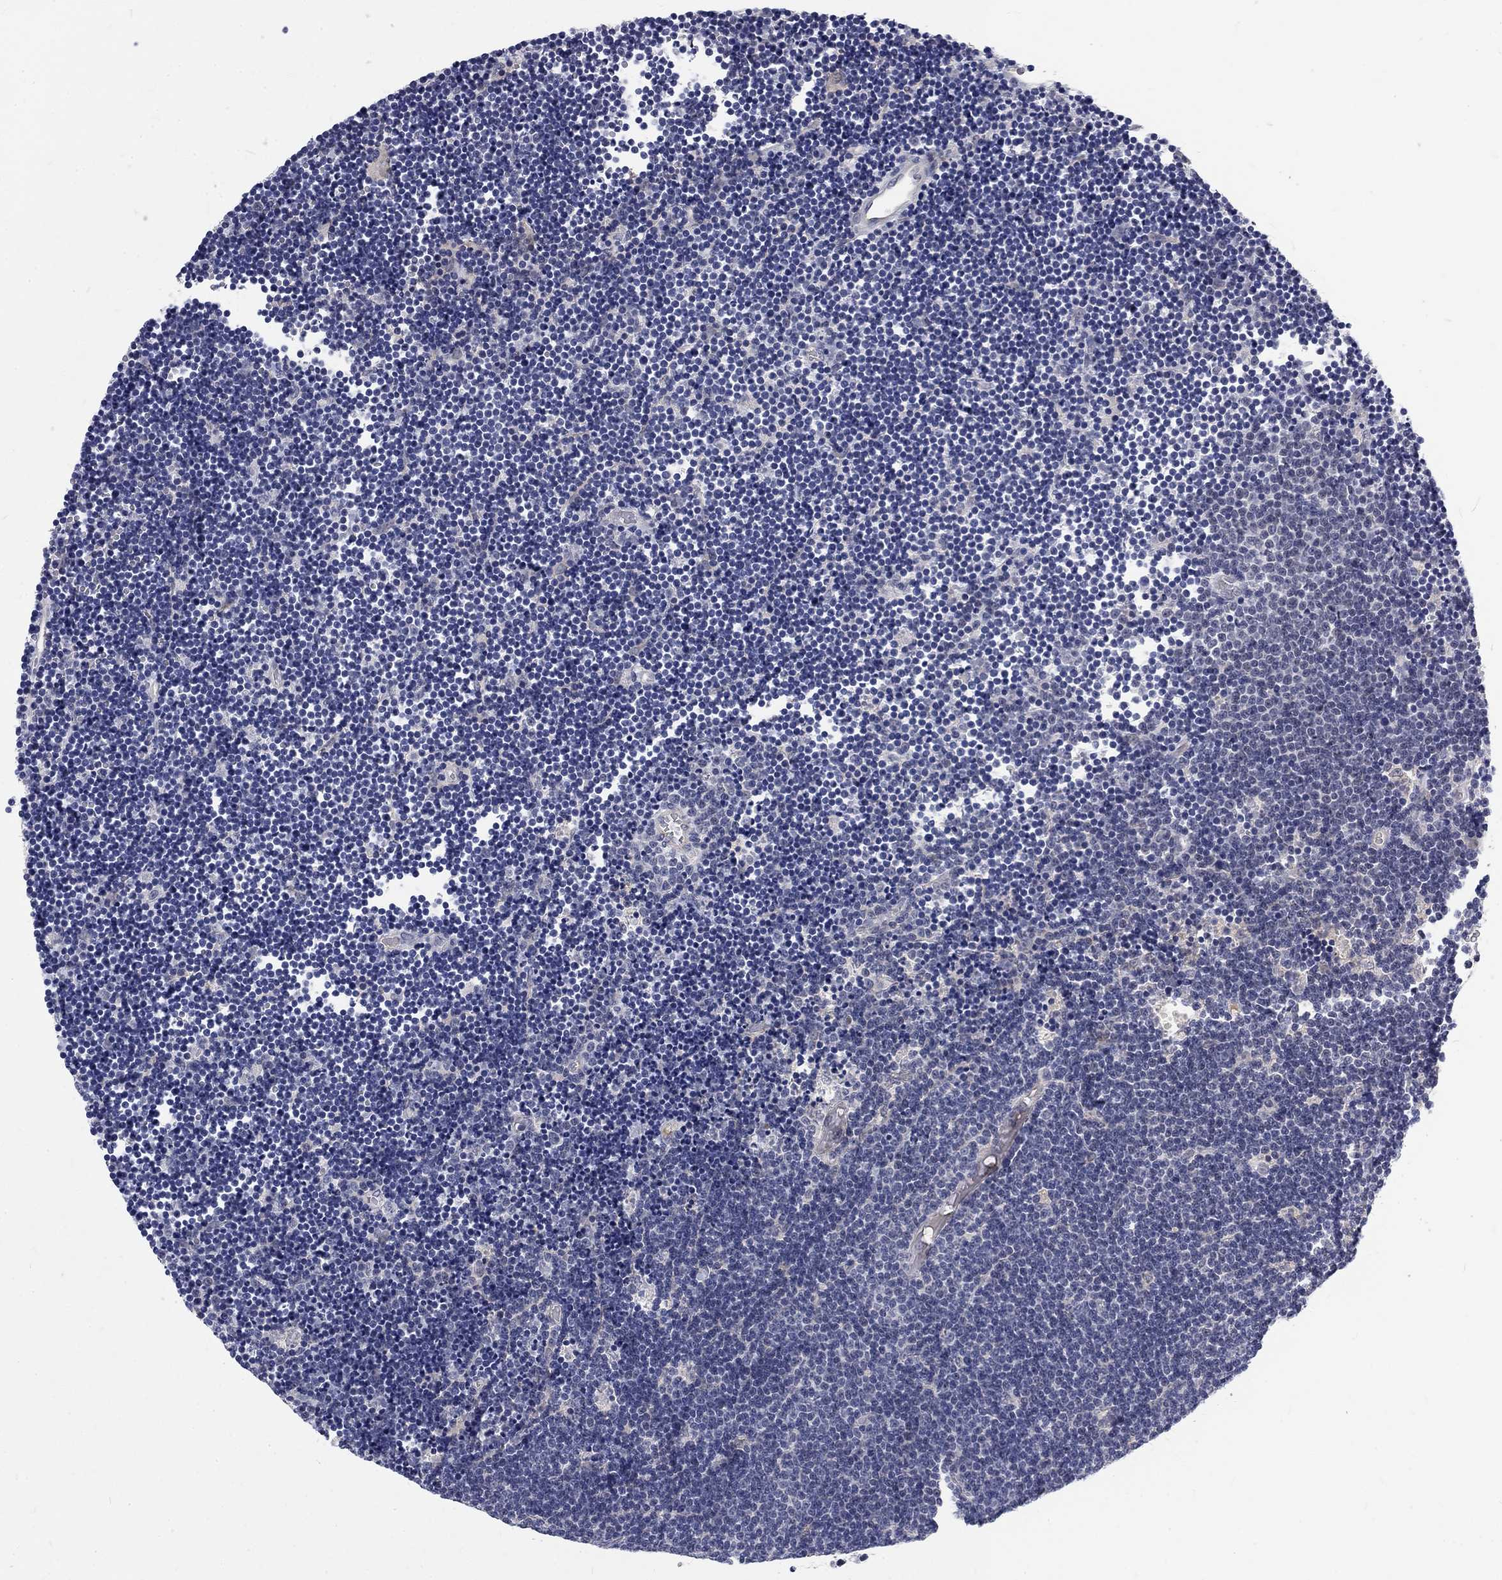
{"staining": {"intensity": "negative", "quantity": "none", "location": "none"}, "tissue": "lymphoma", "cell_type": "Tumor cells", "image_type": "cancer", "snomed": [{"axis": "morphology", "description": "Malignant lymphoma, non-Hodgkin's type, Low grade"}, {"axis": "topography", "description": "Brain"}], "caption": "The micrograph reveals no significant expression in tumor cells of low-grade malignant lymphoma, non-Hodgkin's type.", "gene": "PHKA1", "patient": {"sex": "female", "age": 66}}